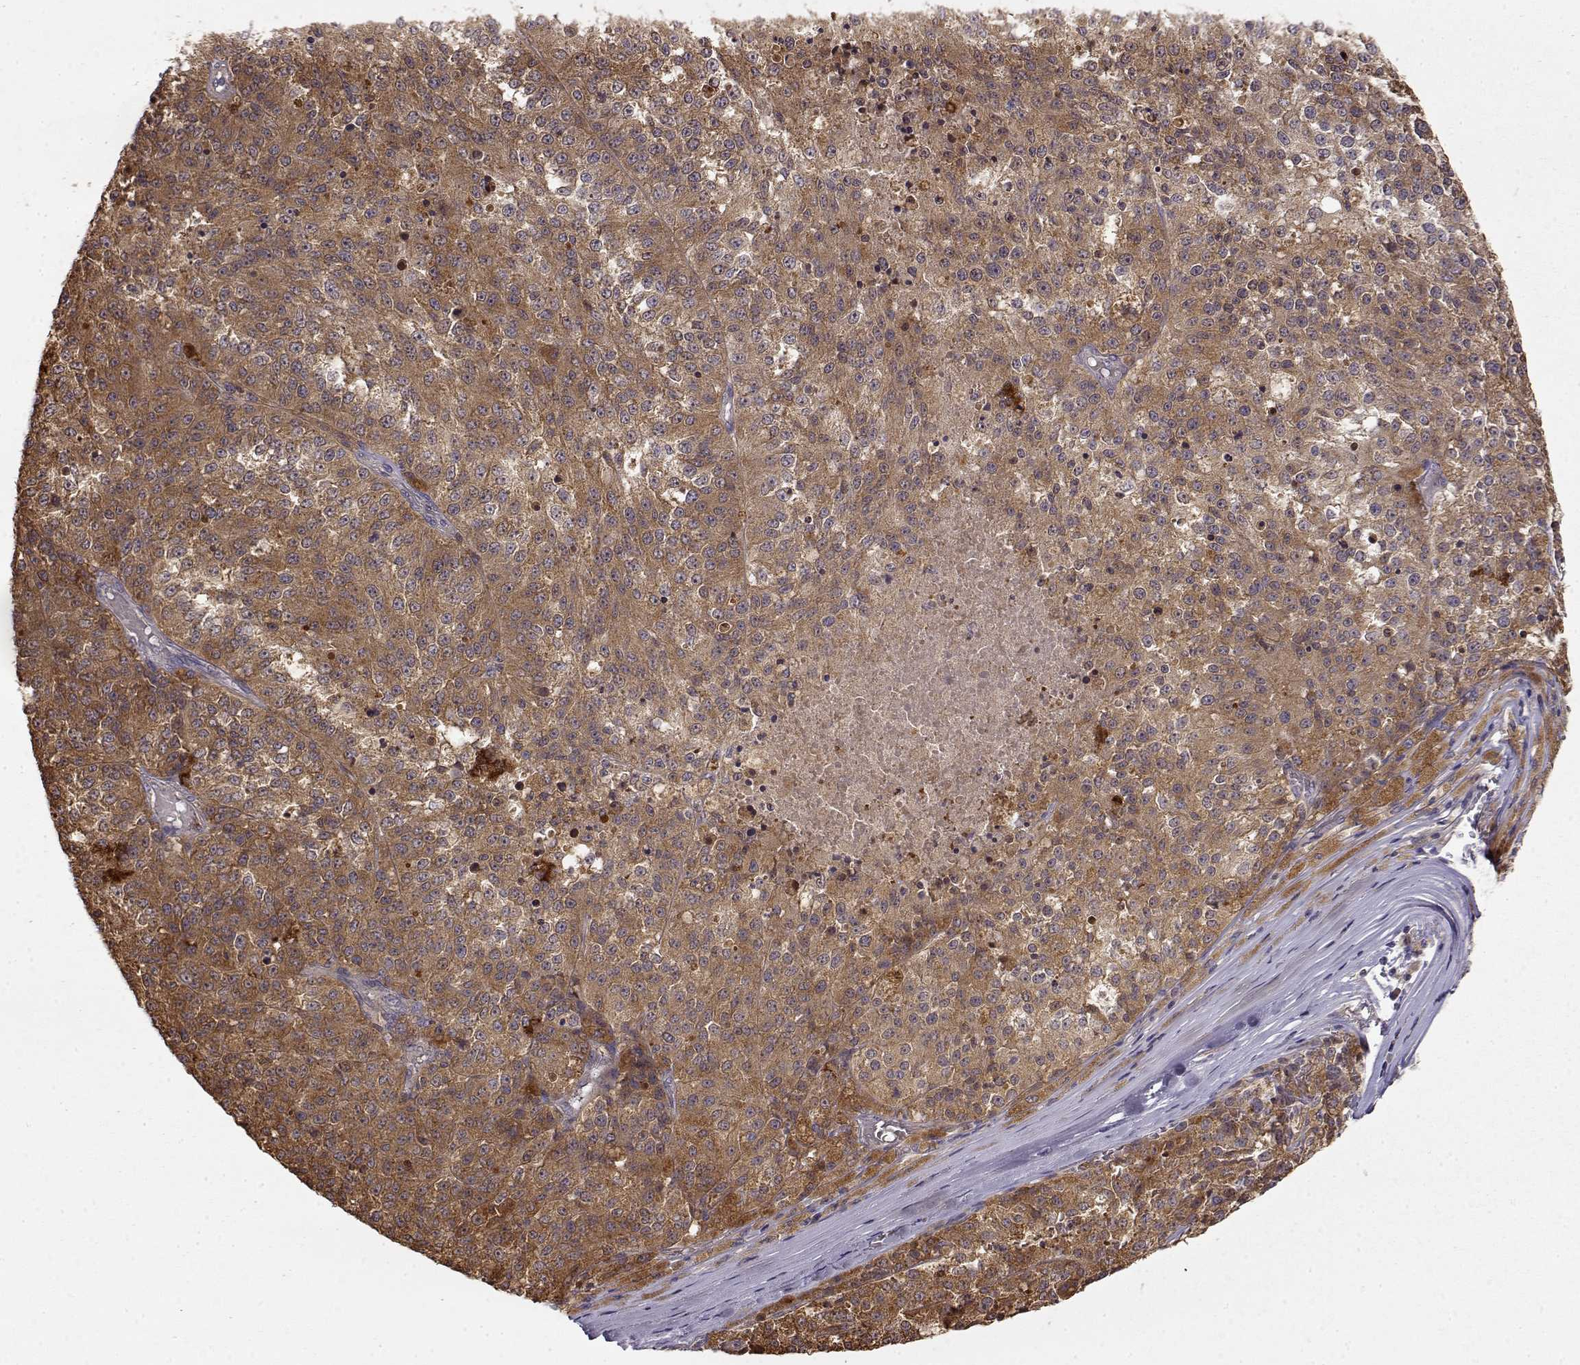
{"staining": {"intensity": "moderate", "quantity": ">75%", "location": "cytoplasmic/membranous"}, "tissue": "melanoma", "cell_type": "Tumor cells", "image_type": "cancer", "snomed": [{"axis": "morphology", "description": "Malignant melanoma, Metastatic site"}, {"axis": "topography", "description": "Lymph node"}], "caption": "An immunohistochemistry image of tumor tissue is shown. Protein staining in brown labels moderate cytoplasmic/membranous positivity in malignant melanoma (metastatic site) within tumor cells.", "gene": "CRIM1", "patient": {"sex": "female", "age": 64}}